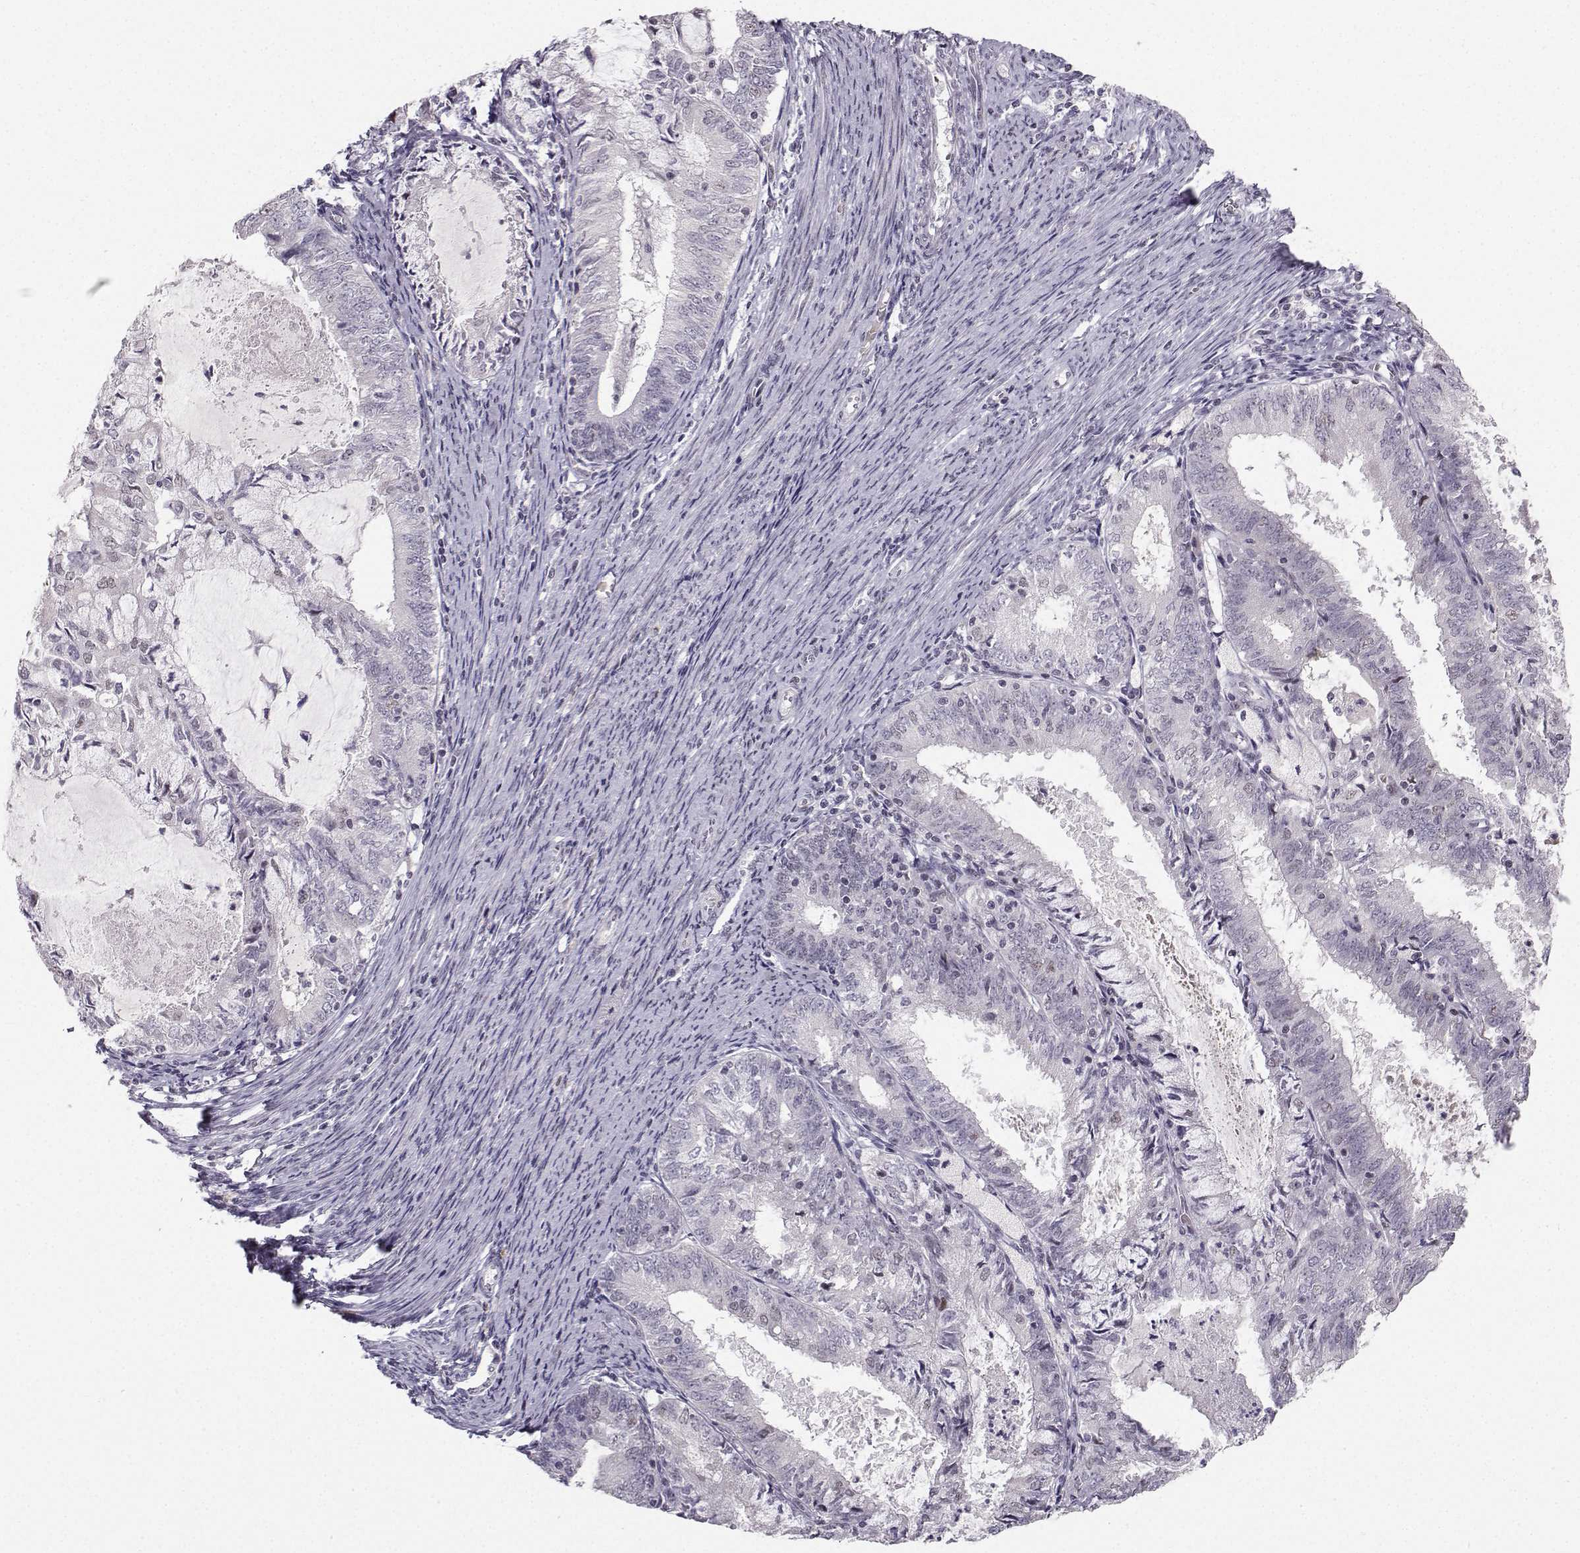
{"staining": {"intensity": "negative", "quantity": "none", "location": "none"}, "tissue": "endometrial cancer", "cell_type": "Tumor cells", "image_type": "cancer", "snomed": [{"axis": "morphology", "description": "Adenocarcinoma, NOS"}, {"axis": "topography", "description": "Endometrium"}], "caption": "IHC micrograph of adenocarcinoma (endometrial) stained for a protein (brown), which exhibits no positivity in tumor cells.", "gene": "LIN28A", "patient": {"sex": "female", "age": 57}}